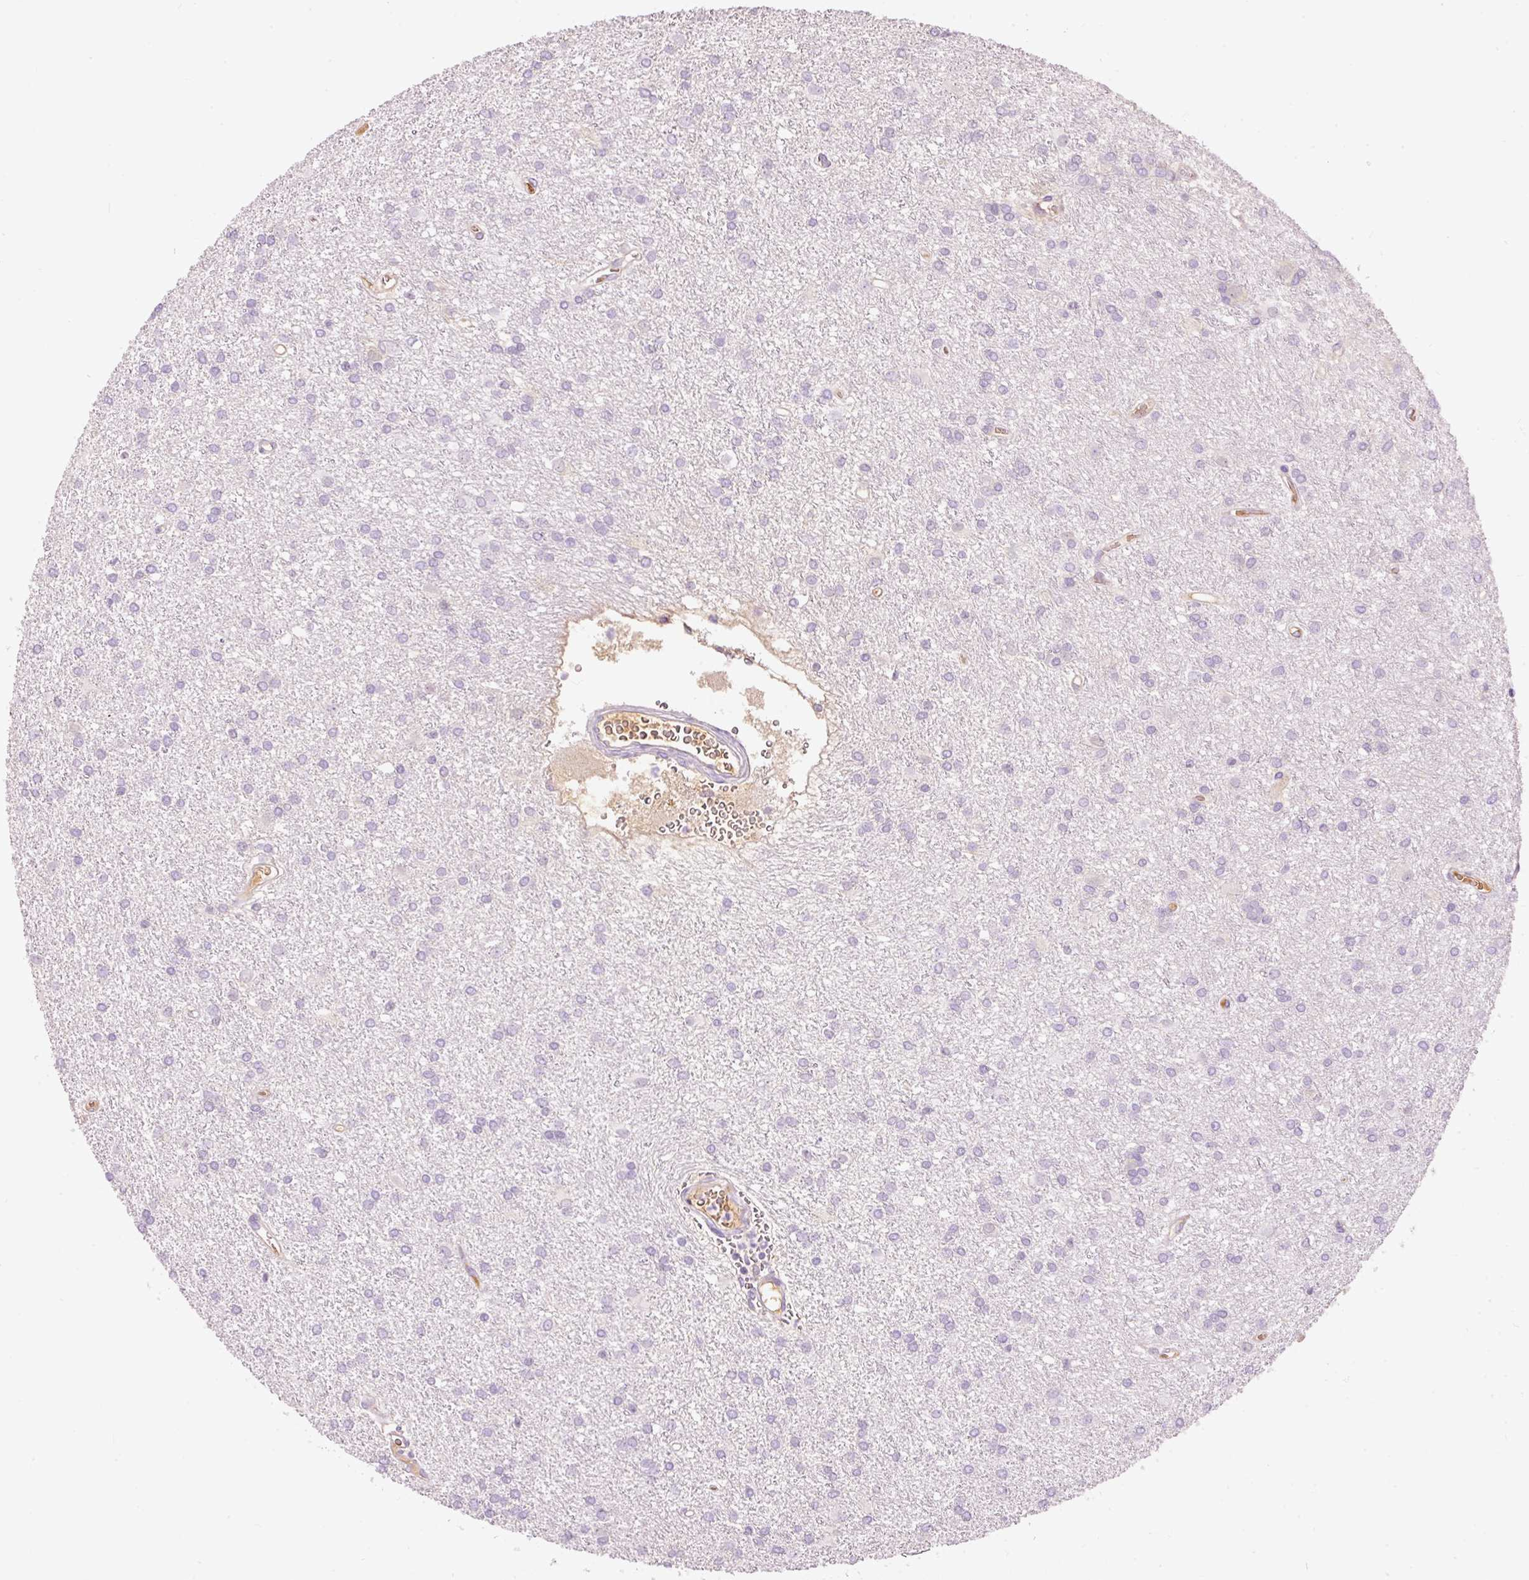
{"staining": {"intensity": "negative", "quantity": "none", "location": "none"}, "tissue": "glioma", "cell_type": "Tumor cells", "image_type": "cancer", "snomed": [{"axis": "morphology", "description": "Glioma, malignant, High grade"}, {"axis": "topography", "description": "Brain"}], "caption": "This is a micrograph of IHC staining of malignant glioma (high-grade), which shows no expression in tumor cells.", "gene": "PRPF38B", "patient": {"sex": "female", "age": 50}}